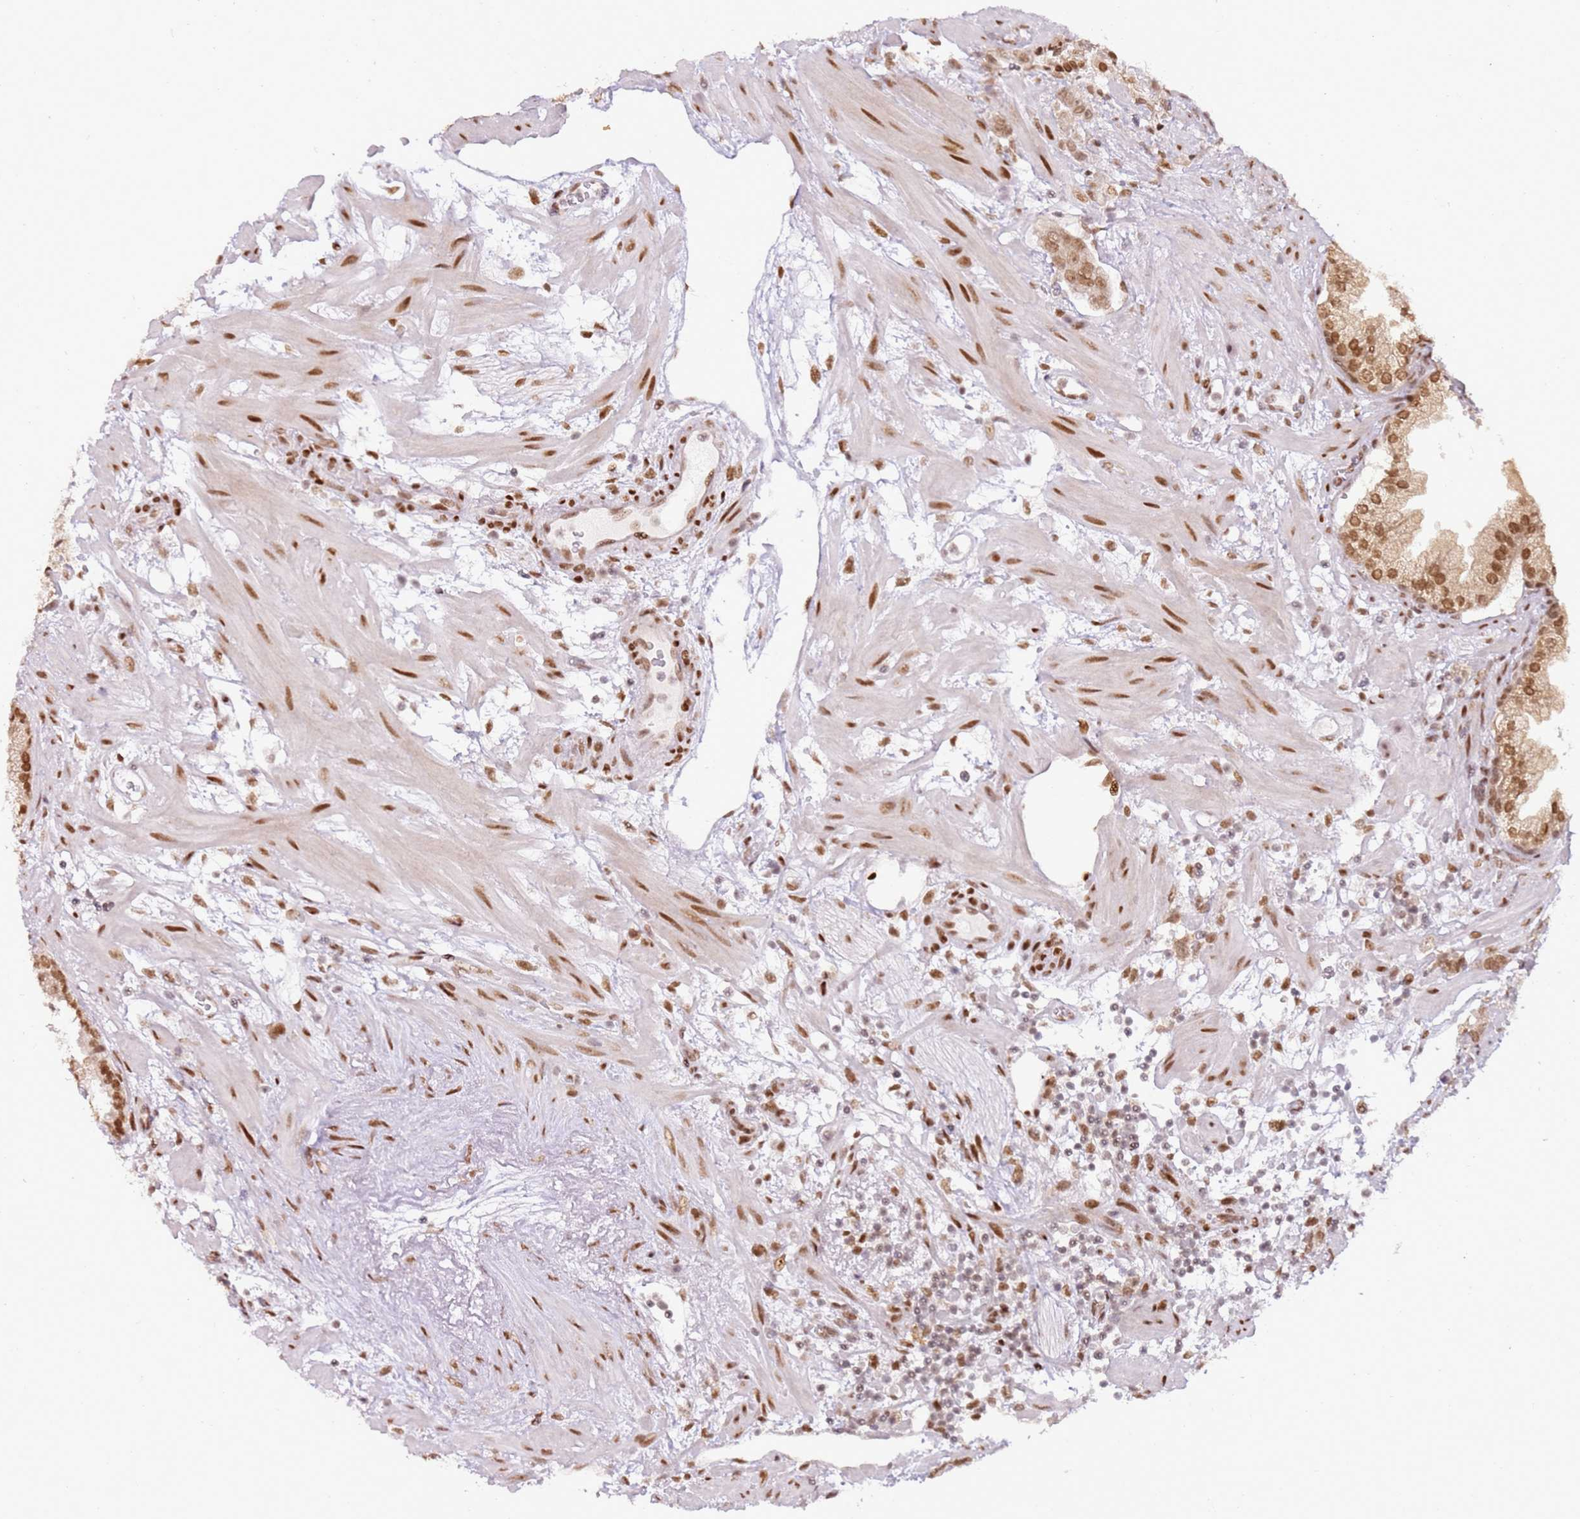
{"staining": {"intensity": "moderate", "quantity": ">75%", "location": "nuclear"}, "tissue": "prostate cancer", "cell_type": "Tumor cells", "image_type": "cancer", "snomed": [{"axis": "morphology", "description": "Adenocarcinoma, High grade"}, {"axis": "topography", "description": "Prostate"}], "caption": "Immunohistochemistry (IHC) histopathology image of prostate cancer (high-grade adenocarcinoma) stained for a protein (brown), which displays medium levels of moderate nuclear expression in approximately >75% of tumor cells.", "gene": "PHC2", "patient": {"sex": "male", "age": 63}}